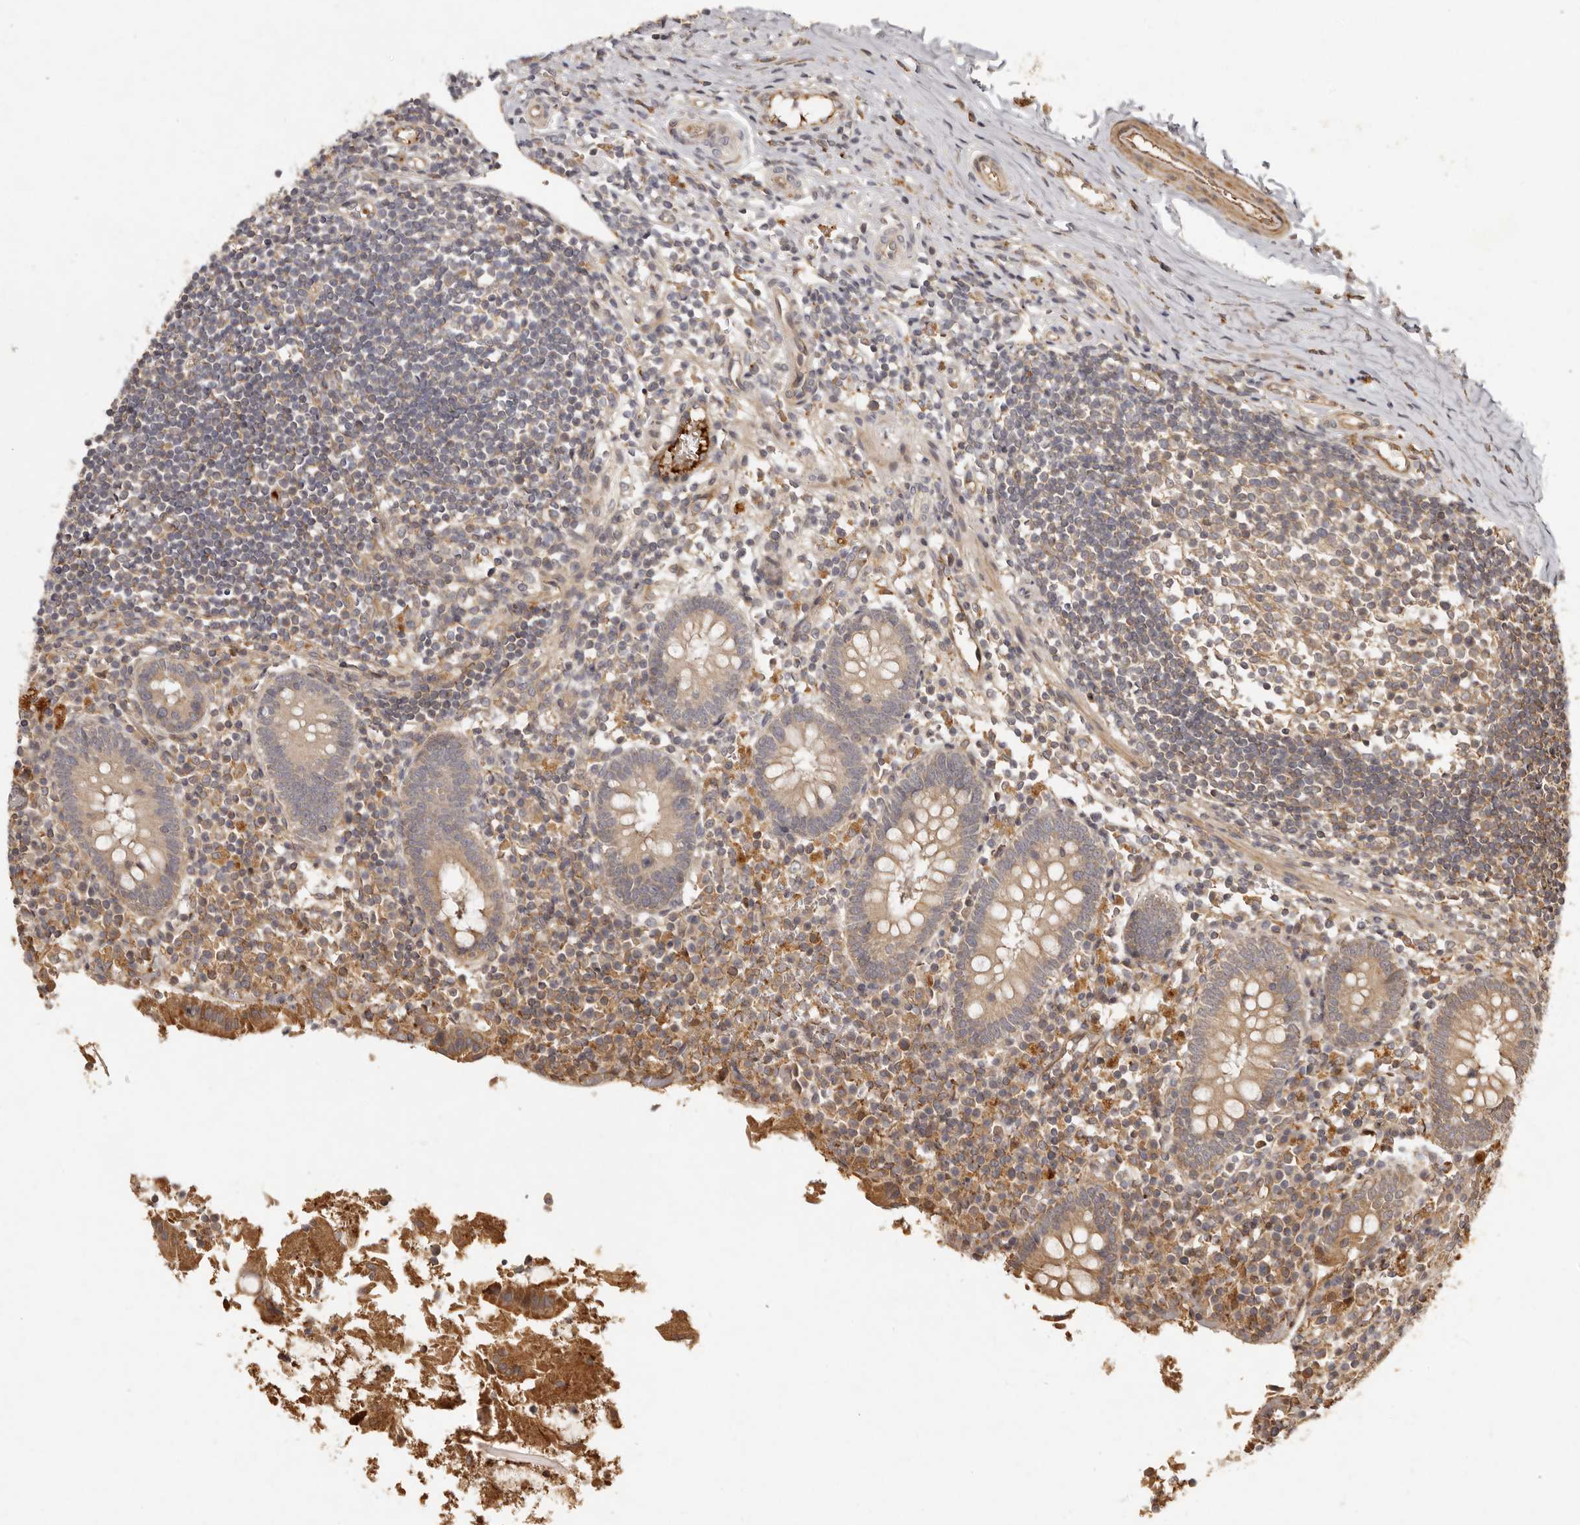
{"staining": {"intensity": "moderate", "quantity": "25%-75%", "location": "cytoplasmic/membranous"}, "tissue": "appendix", "cell_type": "Glandular cells", "image_type": "normal", "snomed": [{"axis": "morphology", "description": "Normal tissue, NOS"}, {"axis": "topography", "description": "Appendix"}], "caption": "Protein expression analysis of normal appendix shows moderate cytoplasmic/membranous staining in approximately 25%-75% of glandular cells.", "gene": "SEMA3A", "patient": {"sex": "female", "age": 17}}